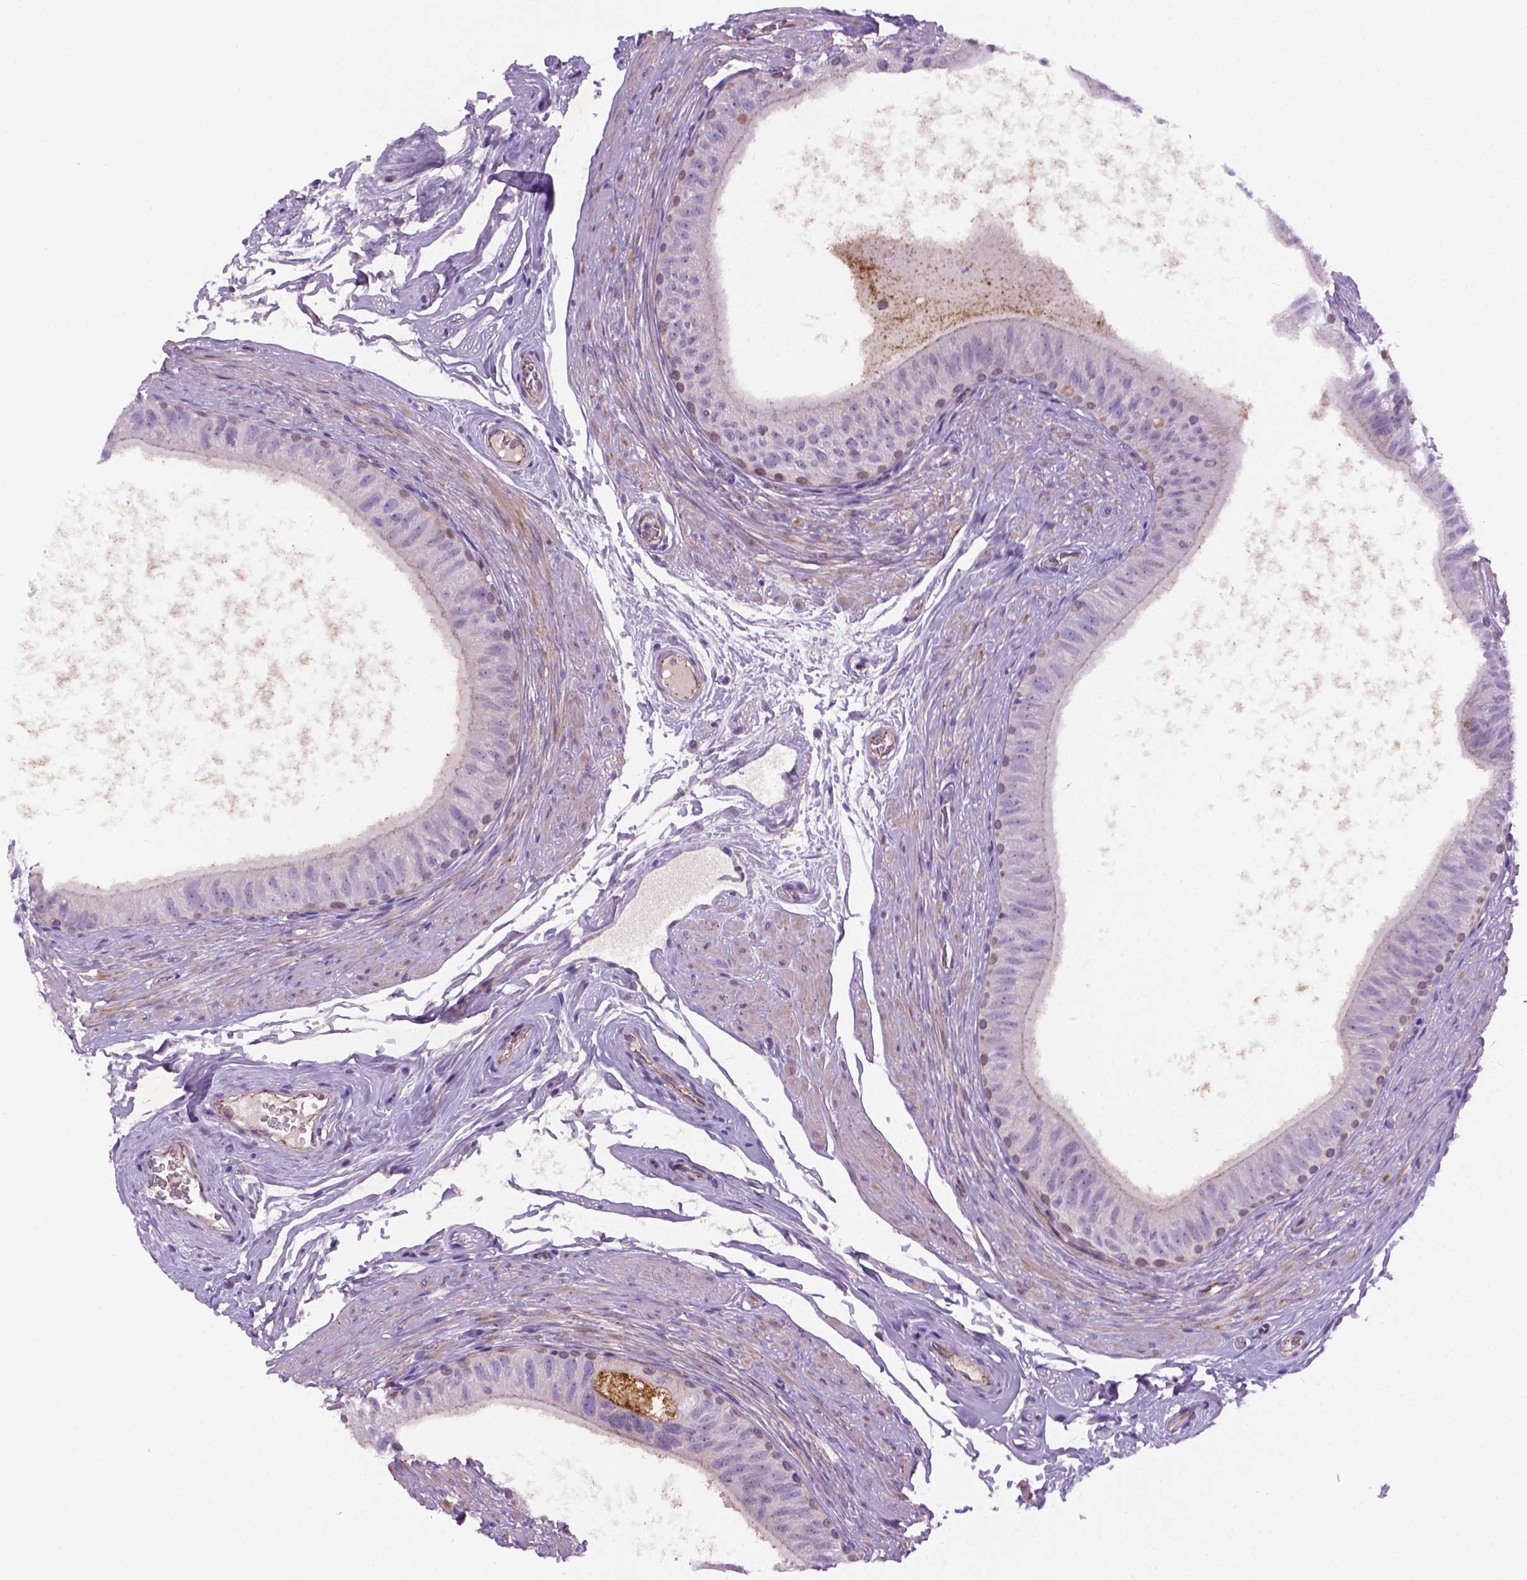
{"staining": {"intensity": "weak", "quantity": "<25%", "location": "cytoplasmic/membranous"}, "tissue": "epididymis", "cell_type": "Glandular cells", "image_type": "normal", "snomed": [{"axis": "morphology", "description": "Normal tissue, NOS"}, {"axis": "topography", "description": "Epididymis"}], "caption": "This is a photomicrograph of immunohistochemistry (IHC) staining of normal epididymis, which shows no positivity in glandular cells.", "gene": "CCER2", "patient": {"sex": "male", "age": 36}}